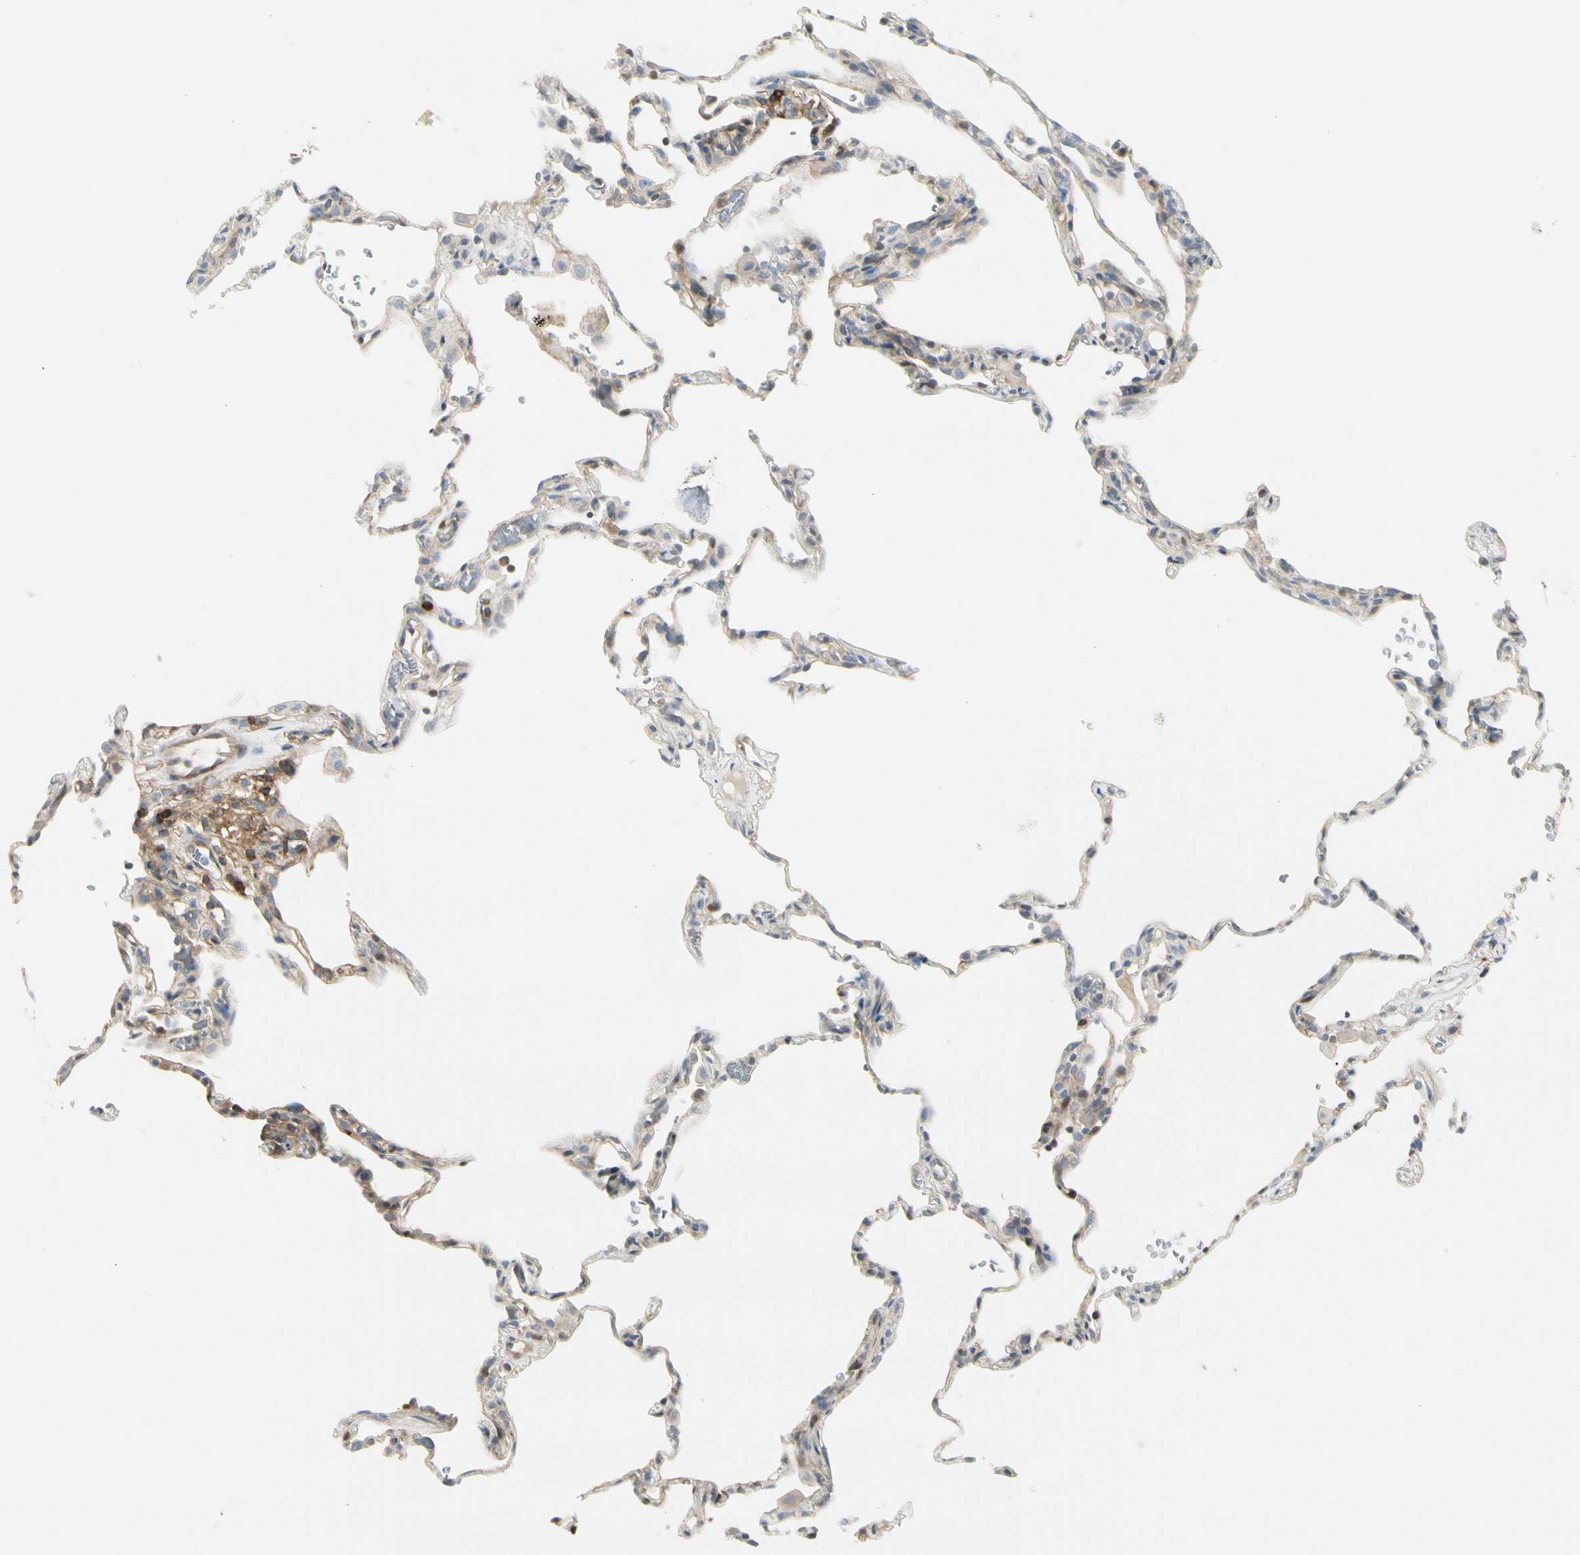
{"staining": {"intensity": "weak", "quantity": "25%-75%", "location": "cytoplasmic/membranous"}, "tissue": "lung", "cell_type": "Alveolar cells", "image_type": "normal", "snomed": [{"axis": "morphology", "description": "Normal tissue, NOS"}, {"axis": "topography", "description": "Lung"}], "caption": "A micrograph of human lung stained for a protein reveals weak cytoplasmic/membranous brown staining in alveolar cells. (DAB = brown stain, brightfield microscopy at high magnification).", "gene": "NFKB2", "patient": {"sex": "male", "age": 59}}